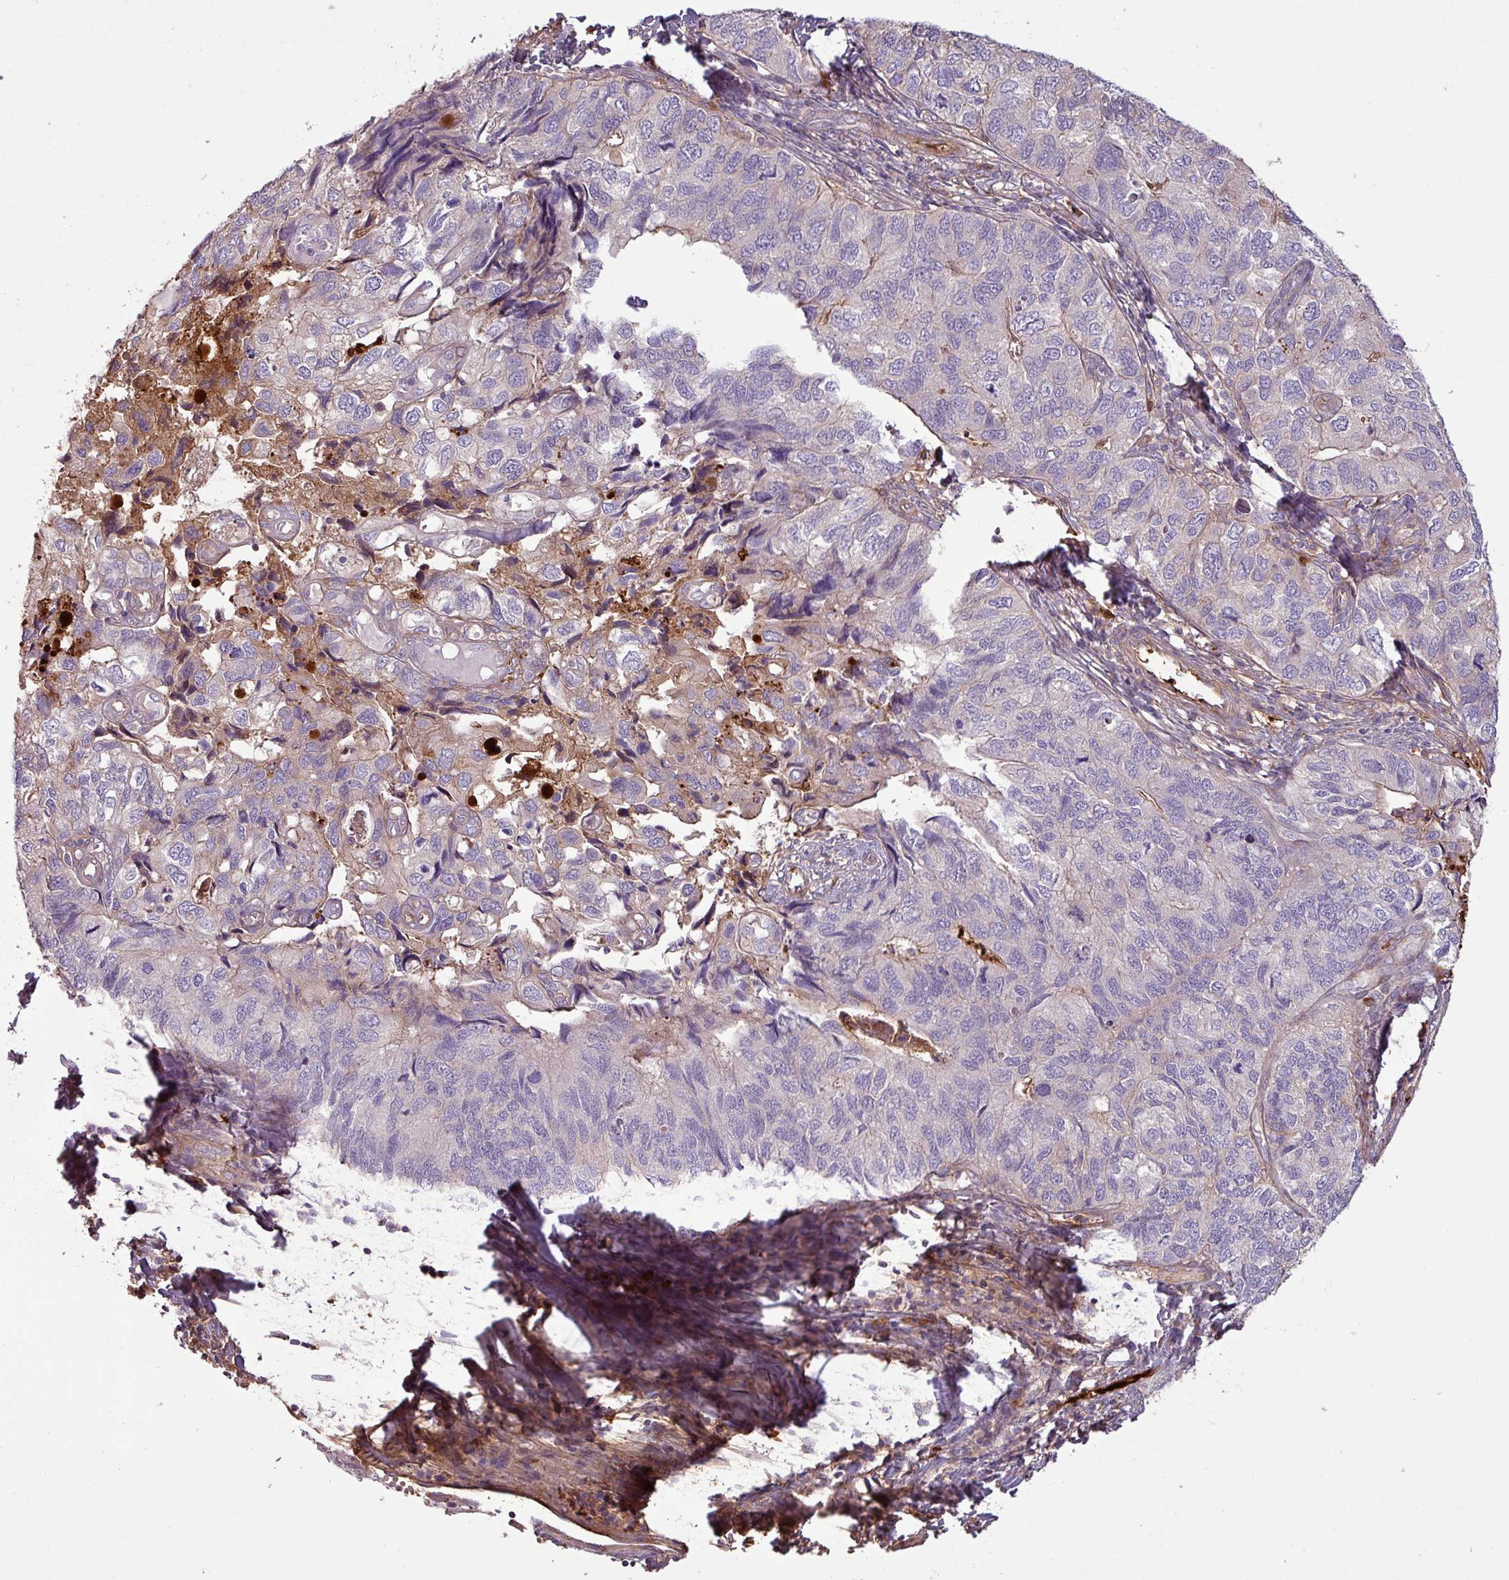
{"staining": {"intensity": "moderate", "quantity": "<25%", "location": "cytoplasmic/membranous"}, "tissue": "endometrial cancer", "cell_type": "Tumor cells", "image_type": "cancer", "snomed": [{"axis": "morphology", "description": "Carcinoma, NOS"}, {"axis": "topography", "description": "Uterus"}], "caption": "Protein expression analysis of endometrial cancer (carcinoma) exhibits moderate cytoplasmic/membranous positivity in about <25% of tumor cells.", "gene": "C4B", "patient": {"sex": "female", "age": 76}}